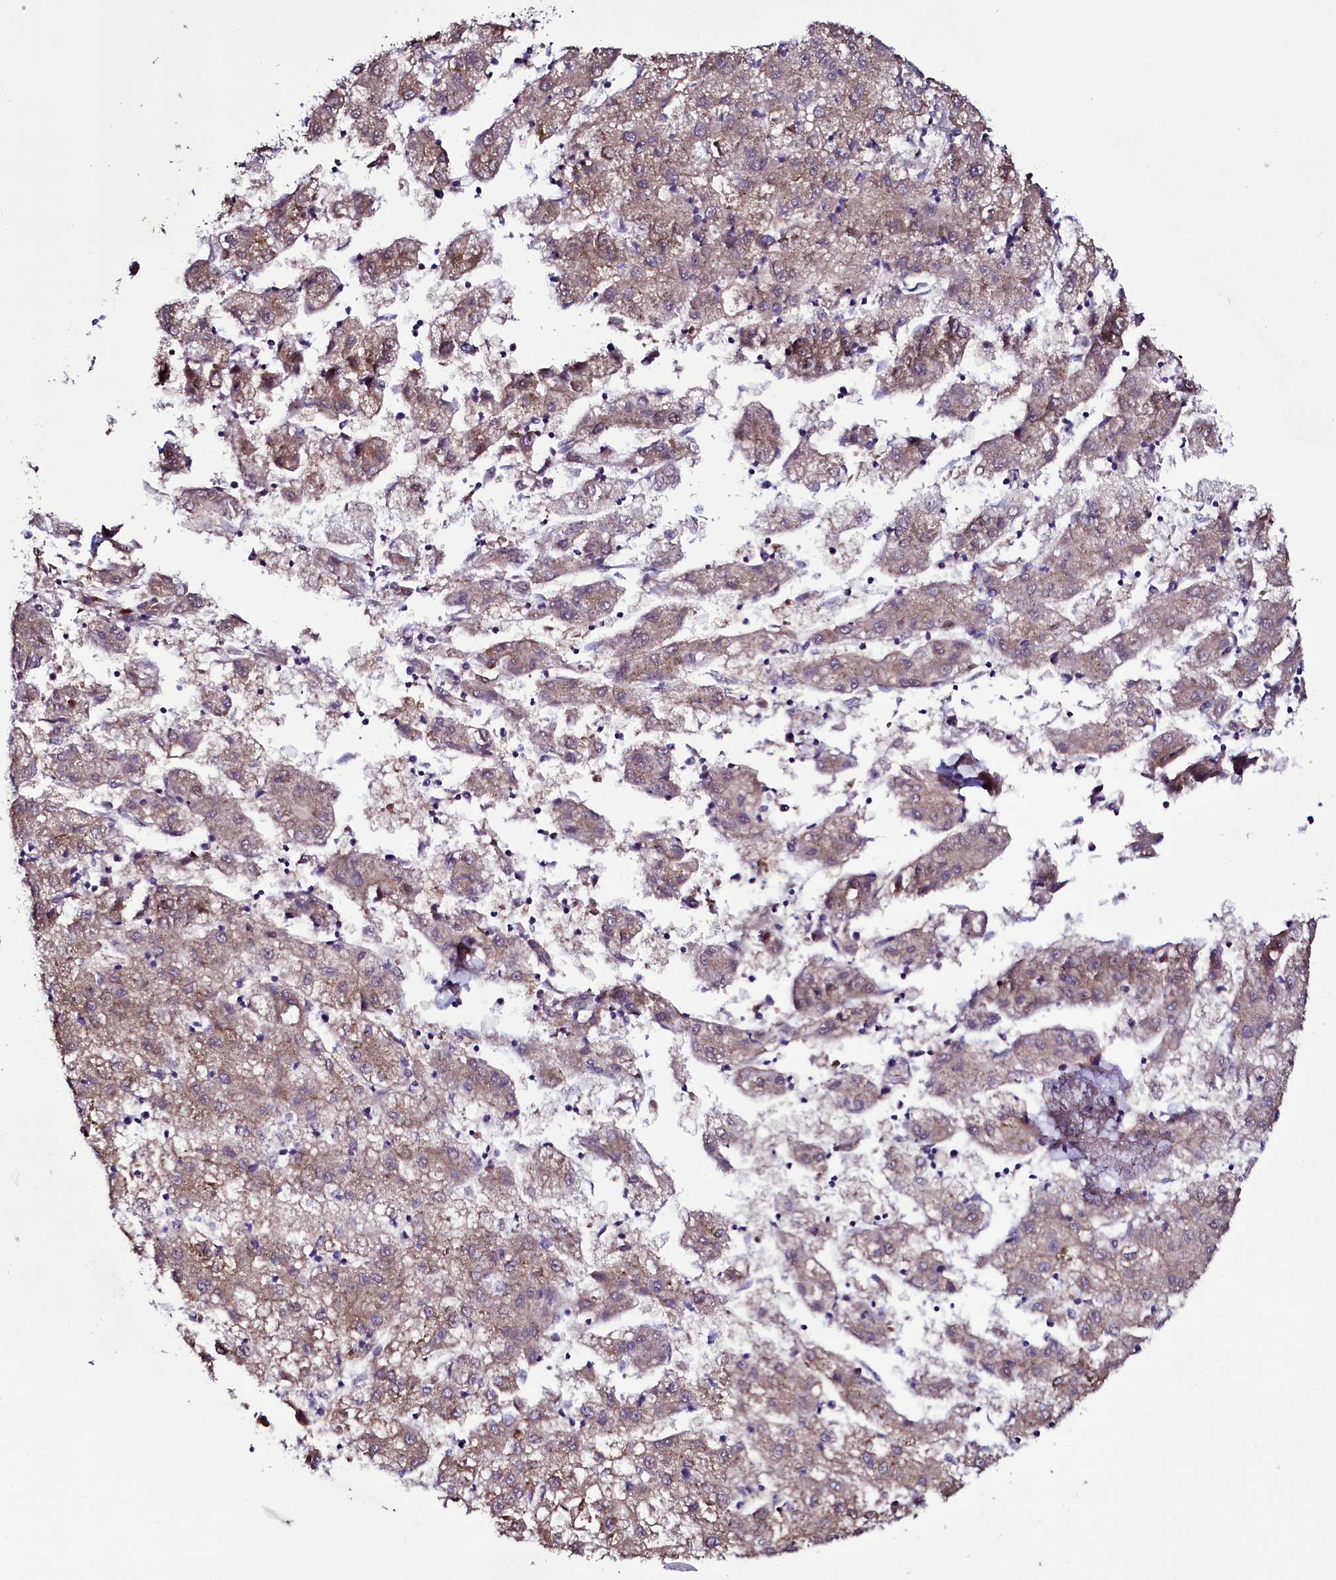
{"staining": {"intensity": "moderate", "quantity": ">75%", "location": "cytoplasmic/membranous"}, "tissue": "liver cancer", "cell_type": "Tumor cells", "image_type": "cancer", "snomed": [{"axis": "morphology", "description": "Carcinoma, Hepatocellular, NOS"}, {"axis": "topography", "description": "Liver"}], "caption": "A brown stain highlights moderate cytoplasmic/membranous expression of a protein in liver cancer tumor cells.", "gene": "USPL1", "patient": {"sex": "male", "age": 72}}